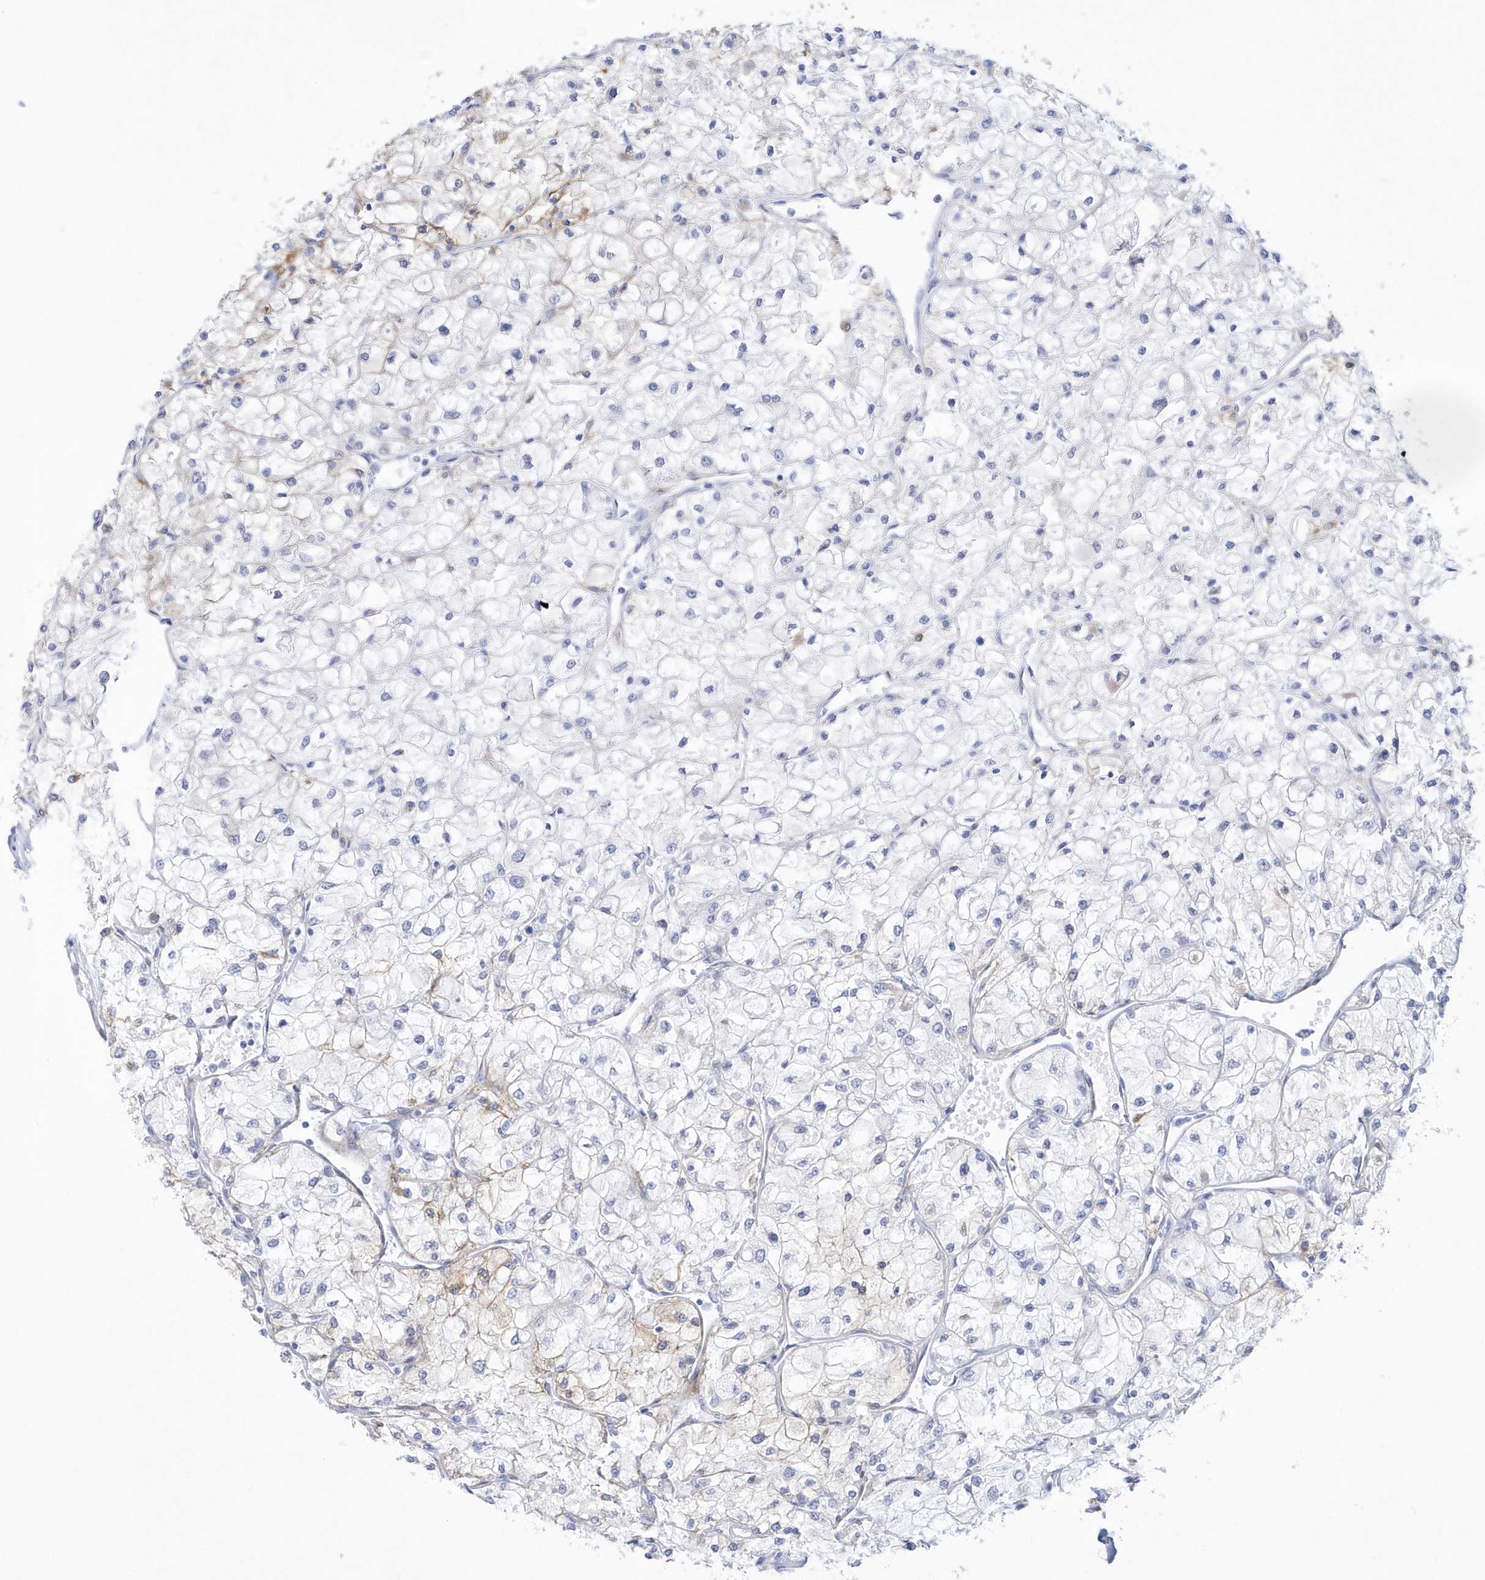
{"staining": {"intensity": "weak", "quantity": "<25%", "location": "cytoplasmic/membranous"}, "tissue": "renal cancer", "cell_type": "Tumor cells", "image_type": "cancer", "snomed": [{"axis": "morphology", "description": "Adenocarcinoma, NOS"}, {"axis": "topography", "description": "Kidney"}], "caption": "Human adenocarcinoma (renal) stained for a protein using immunohistochemistry (IHC) shows no staining in tumor cells.", "gene": "WDR27", "patient": {"sex": "male", "age": 80}}